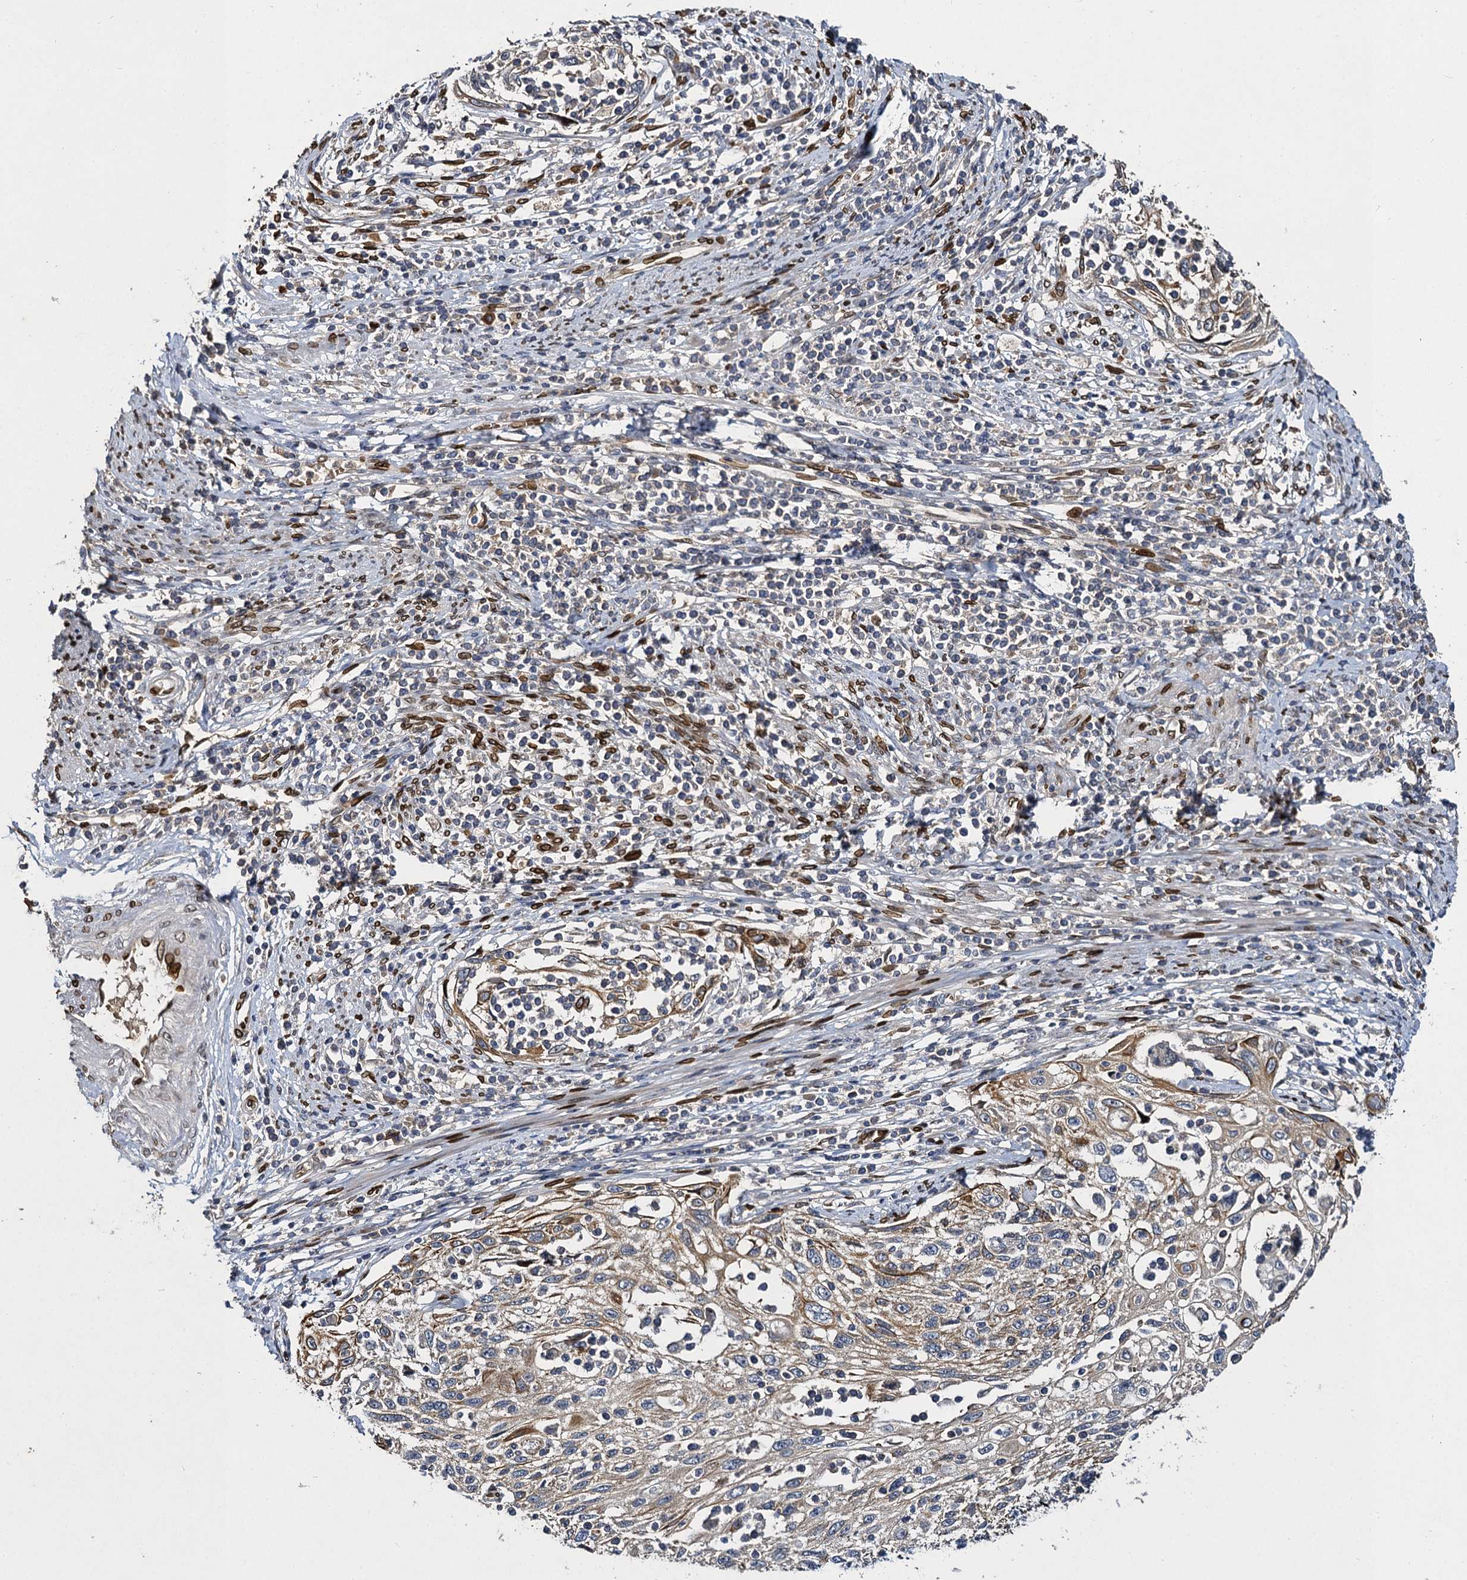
{"staining": {"intensity": "moderate", "quantity": "25%-75%", "location": "cytoplasmic/membranous"}, "tissue": "cervical cancer", "cell_type": "Tumor cells", "image_type": "cancer", "snomed": [{"axis": "morphology", "description": "Squamous cell carcinoma, NOS"}, {"axis": "topography", "description": "Cervix"}], "caption": "An IHC histopathology image of tumor tissue is shown. Protein staining in brown shows moderate cytoplasmic/membranous positivity in cervical cancer (squamous cell carcinoma) within tumor cells.", "gene": "SLC11A2", "patient": {"sex": "female", "age": 70}}